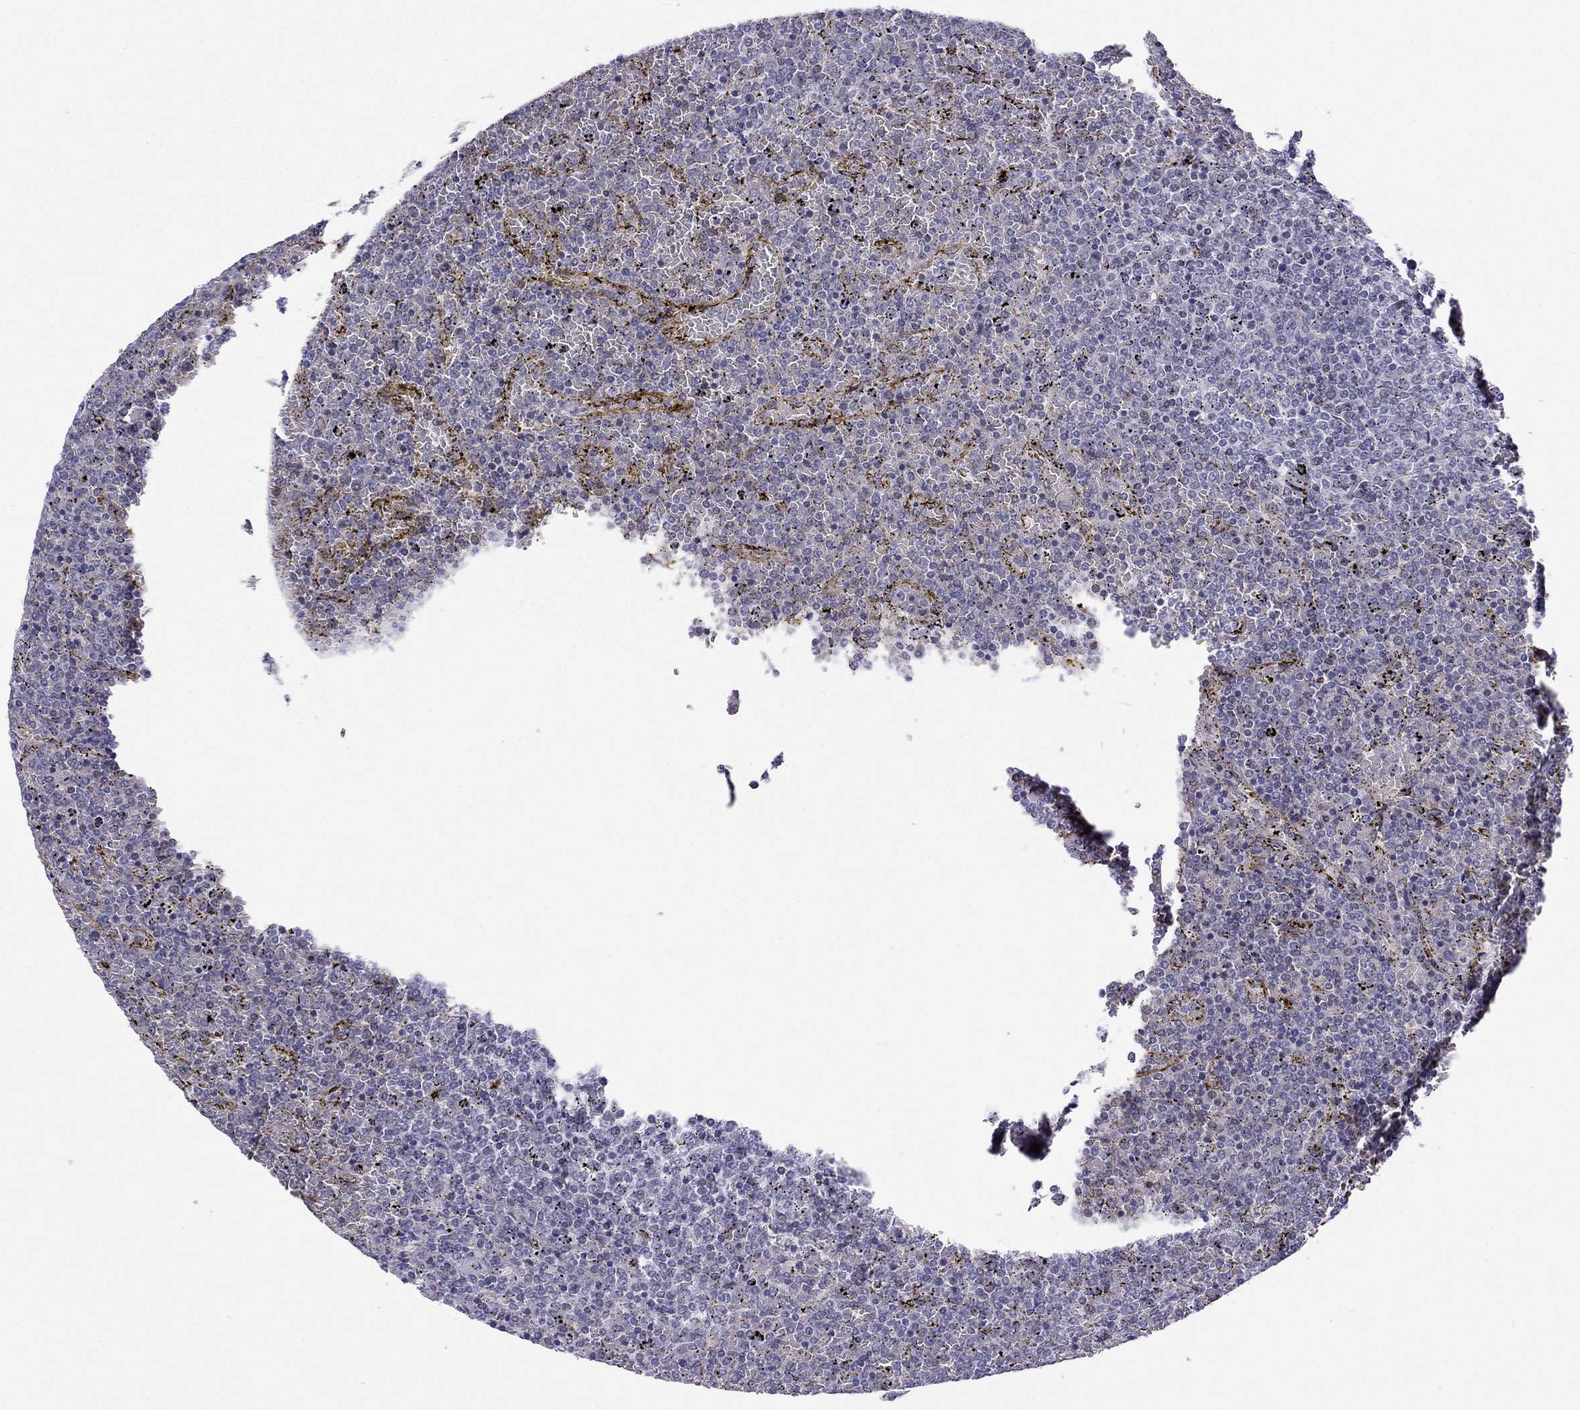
{"staining": {"intensity": "negative", "quantity": "none", "location": "none"}, "tissue": "lymphoma", "cell_type": "Tumor cells", "image_type": "cancer", "snomed": [{"axis": "morphology", "description": "Malignant lymphoma, non-Hodgkin's type, Low grade"}, {"axis": "topography", "description": "Spleen"}], "caption": "Immunohistochemical staining of low-grade malignant lymphoma, non-Hodgkin's type exhibits no significant positivity in tumor cells. (Immunohistochemistry (ihc), brightfield microscopy, high magnification).", "gene": "BAG5", "patient": {"sex": "female", "age": 77}}